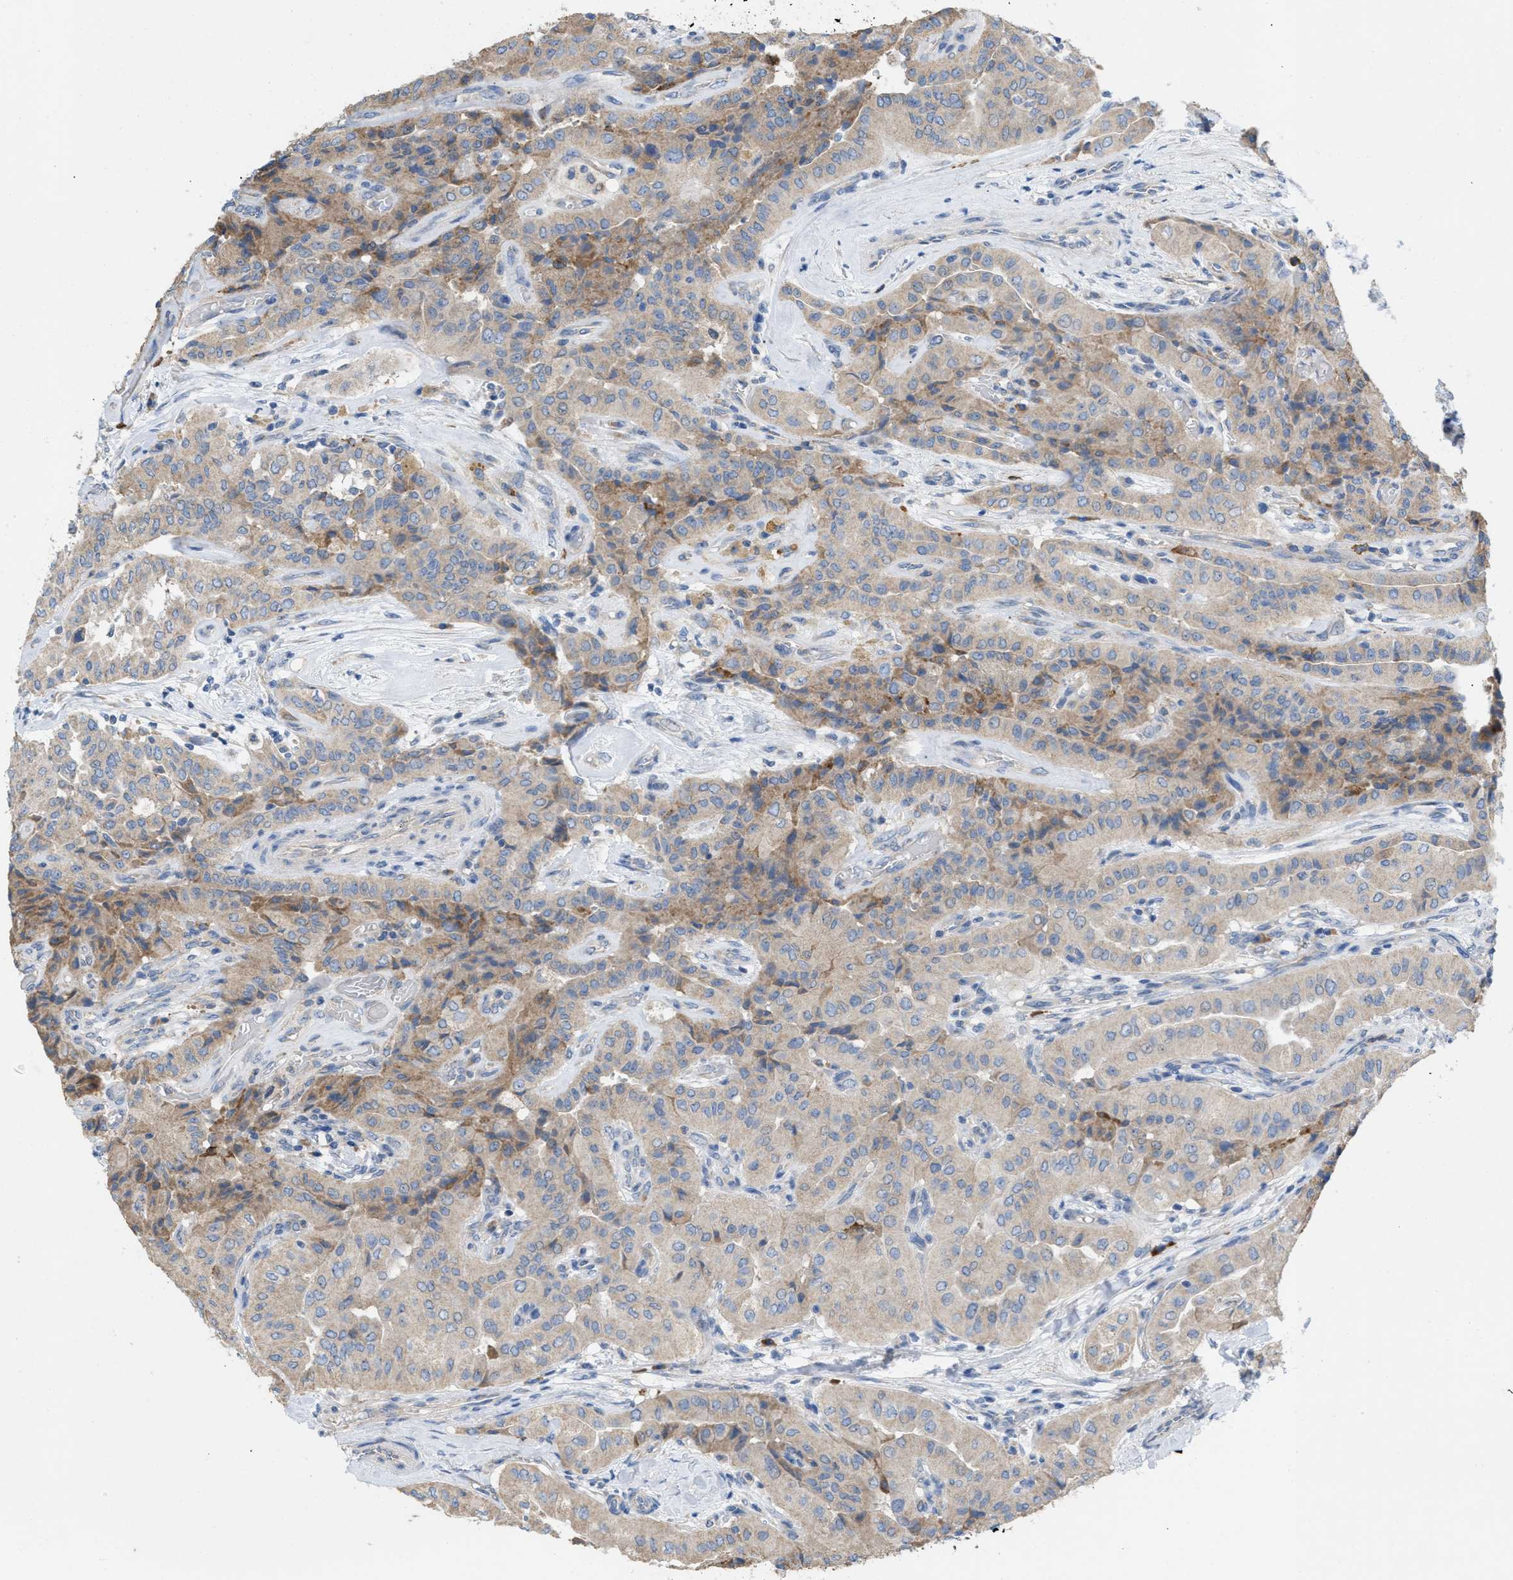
{"staining": {"intensity": "weak", "quantity": ">75%", "location": "cytoplasmic/membranous"}, "tissue": "thyroid cancer", "cell_type": "Tumor cells", "image_type": "cancer", "snomed": [{"axis": "morphology", "description": "Papillary adenocarcinoma, NOS"}, {"axis": "topography", "description": "Thyroid gland"}], "caption": "Protein analysis of thyroid papillary adenocarcinoma tissue reveals weak cytoplasmic/membranous staining in about >75% of tumor cells.", "gene": "DYNC2I1", "patient": {"sex": "female", "age": 59}}